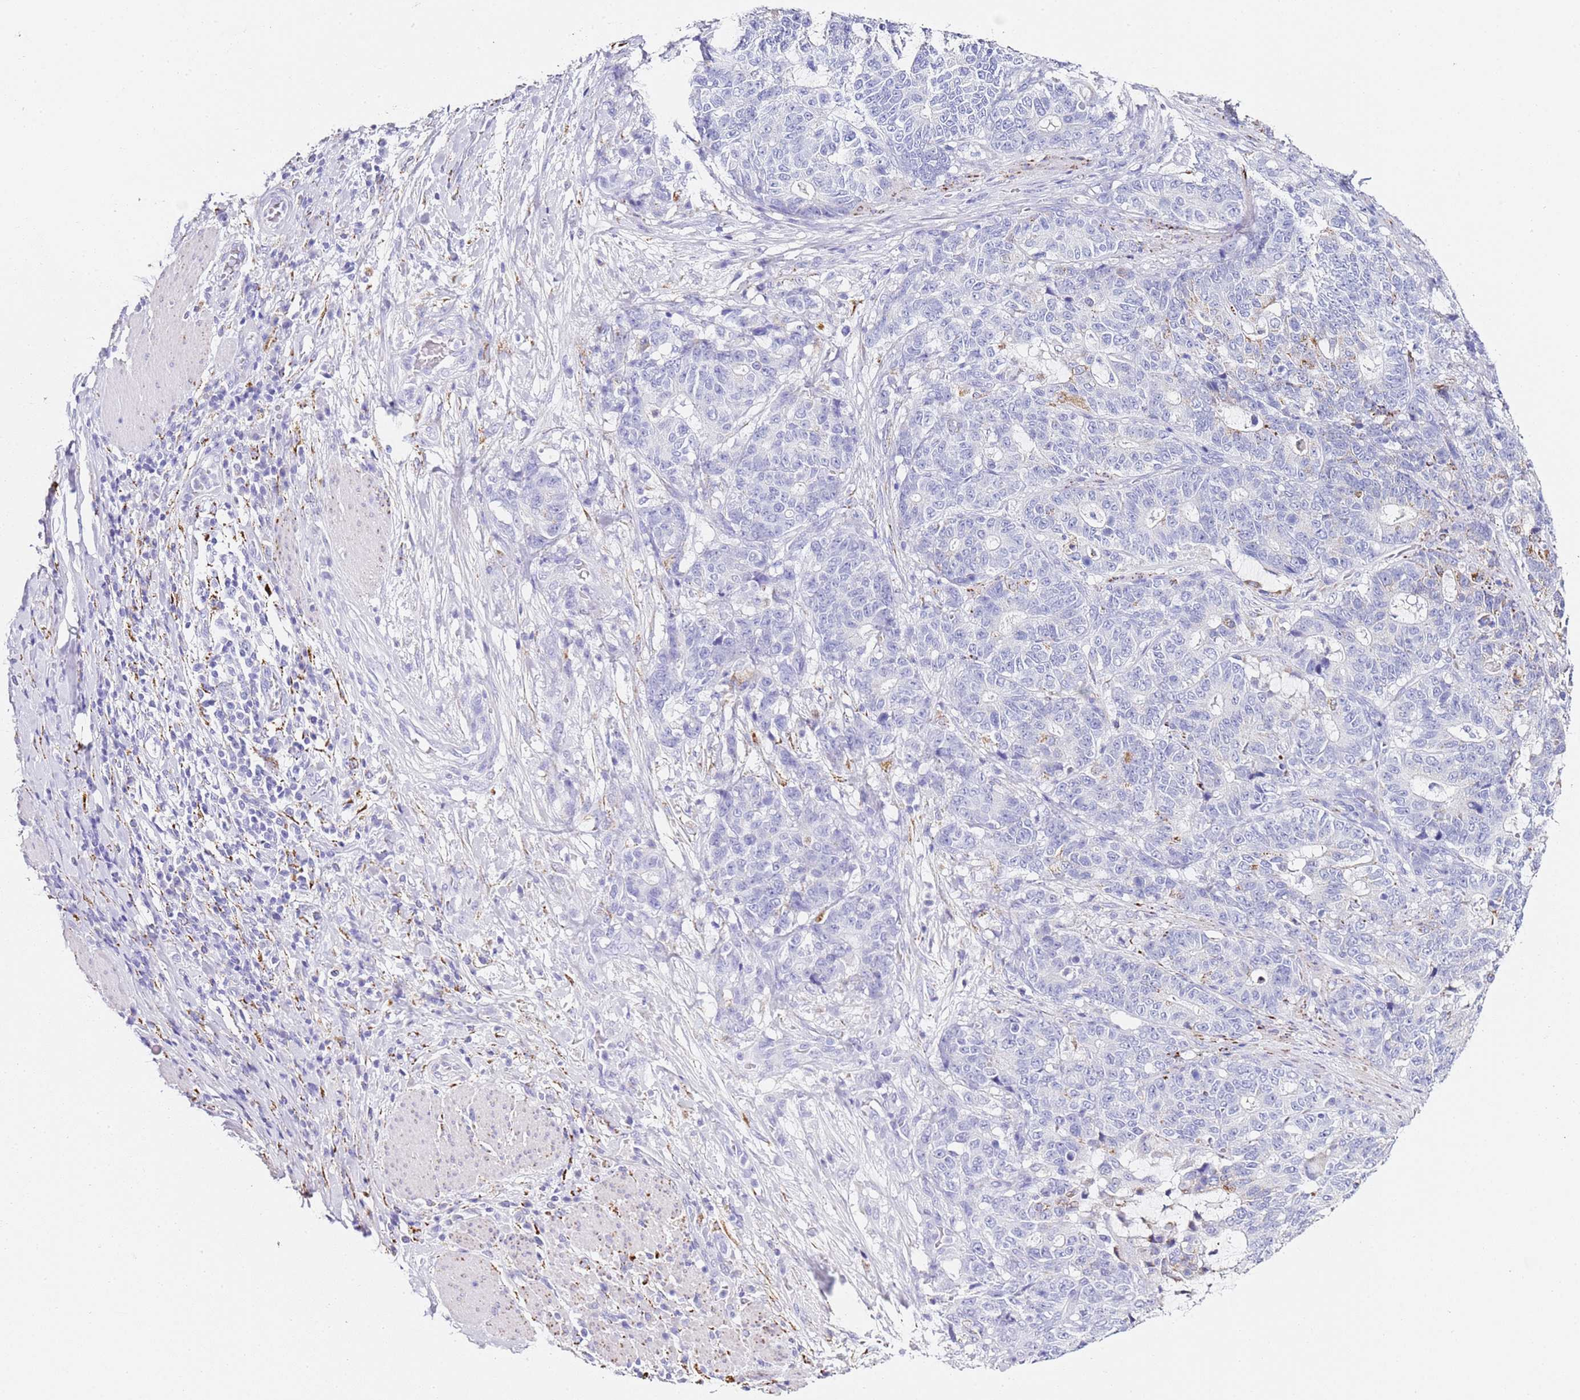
{"staining": {"intensity": "negative", "quantity": "none", "location": "none"}, "tissue": "stomach cancer", "cell_type": "Tumor cells", "image_type": "cancer", "snomed": [{"axis": "morphology", "description": "Normal tissue, NOS"}, {"axis": "morphology", "description": "Adenocarcinoma, NOS"}, {"axis": "topography", "description": "Stomach"}], "caption": "Photomicrograph shows no significant protein staining in tumor cells of stomach cancer.", "gene": "PTBP2", "patient": {"sex": "female", "age": 64}}